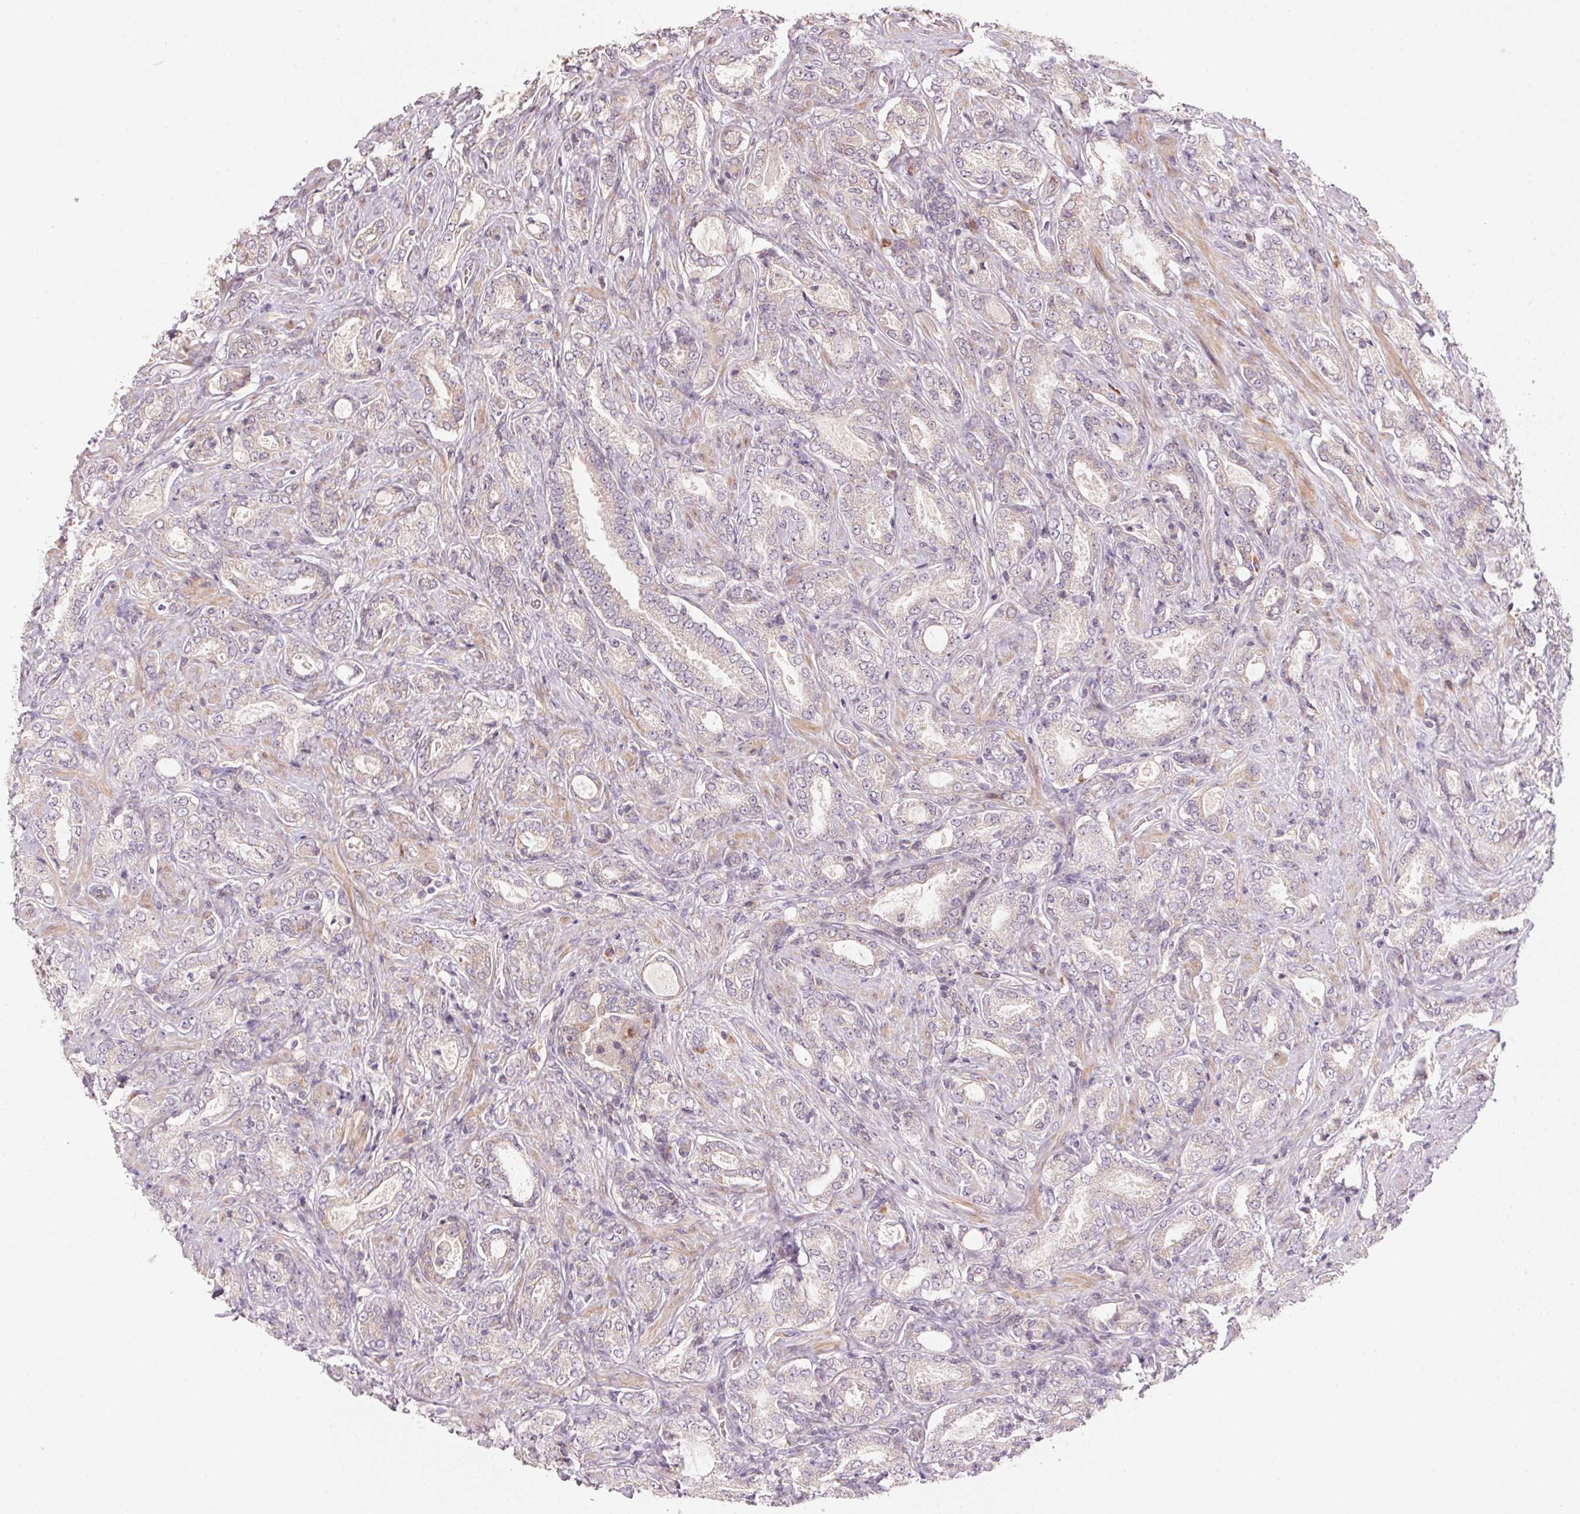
{"staining": {"intensity": "negative", "quantity": "none", "location": "none"}, "tissue": "prostate cancer", "cell_type": "Tumor cells", "image_type": "cancer", "snomed": [{"axis": "morphology", "description": "Adenocarcinoma, NOS"}, {"axis": "topography", "description": "Prostate"}], "caption": "A micrograph of human prostate cancer (adenocarcinoma) is negative for staining in tumor cells. Nuclei are stained in blue.", "gene": "BLOC1S2", "patient": {"sex": "male", "age": 64}}